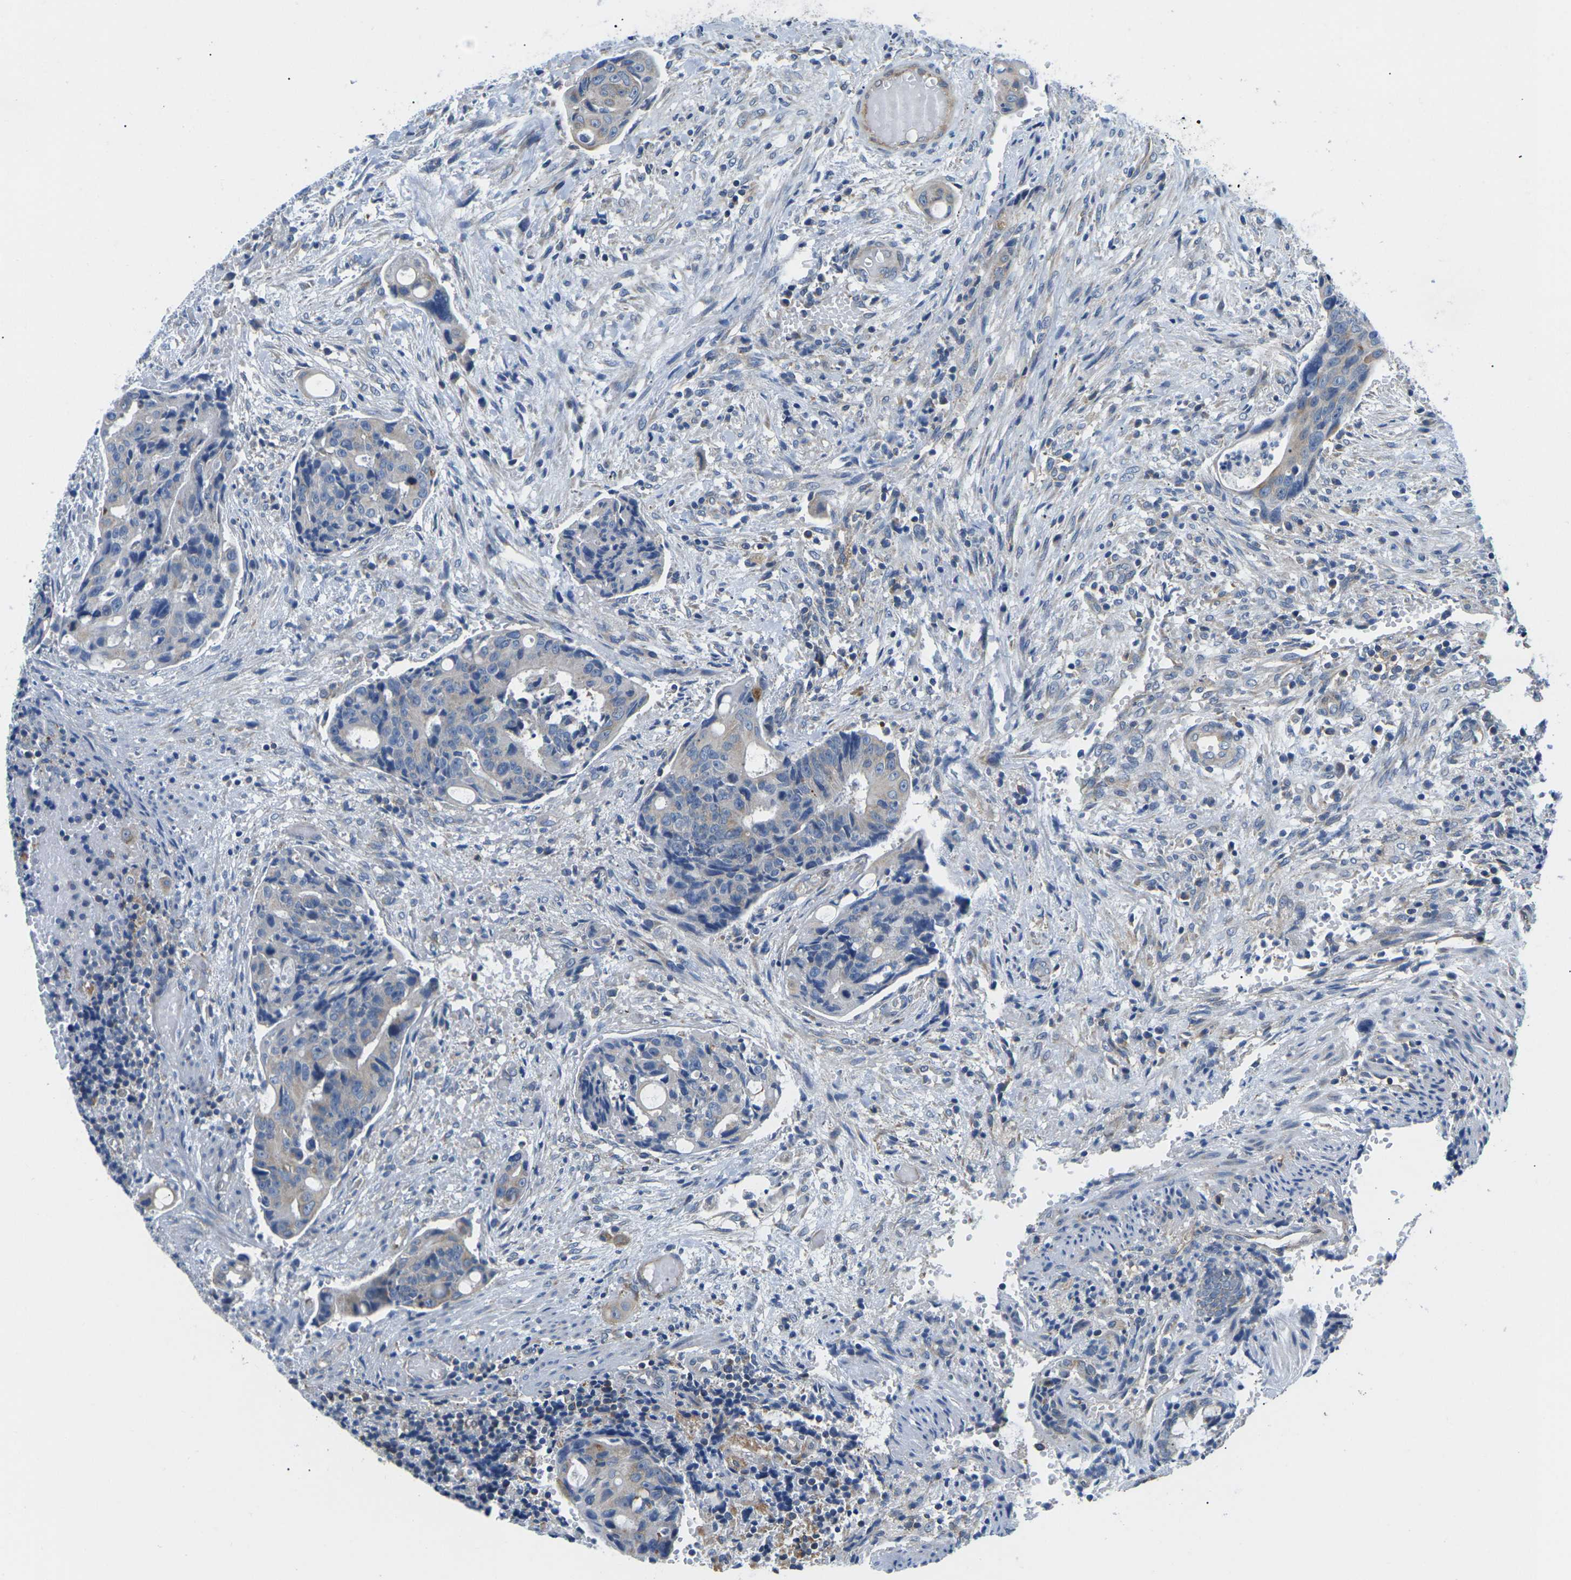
{"staining": {"intensity": "weak", "quantity": "<25%", "location": "cytoplasmic/membranous"}, "tissue": "colorectal cancer", "cell_type": "Tumor cells", "image_type": "cancer", "snomed": [{"axis": "morphology", "description": "Adenocarcinoma, NOS"}, {"axis": "topography", "description": "Colon"}], "caption": "A micrograph of human colorectal cancer is negative for staining in tumor cells.", "gene": "TMEFF2", "patient": {"sex": "female", "age": 57}}